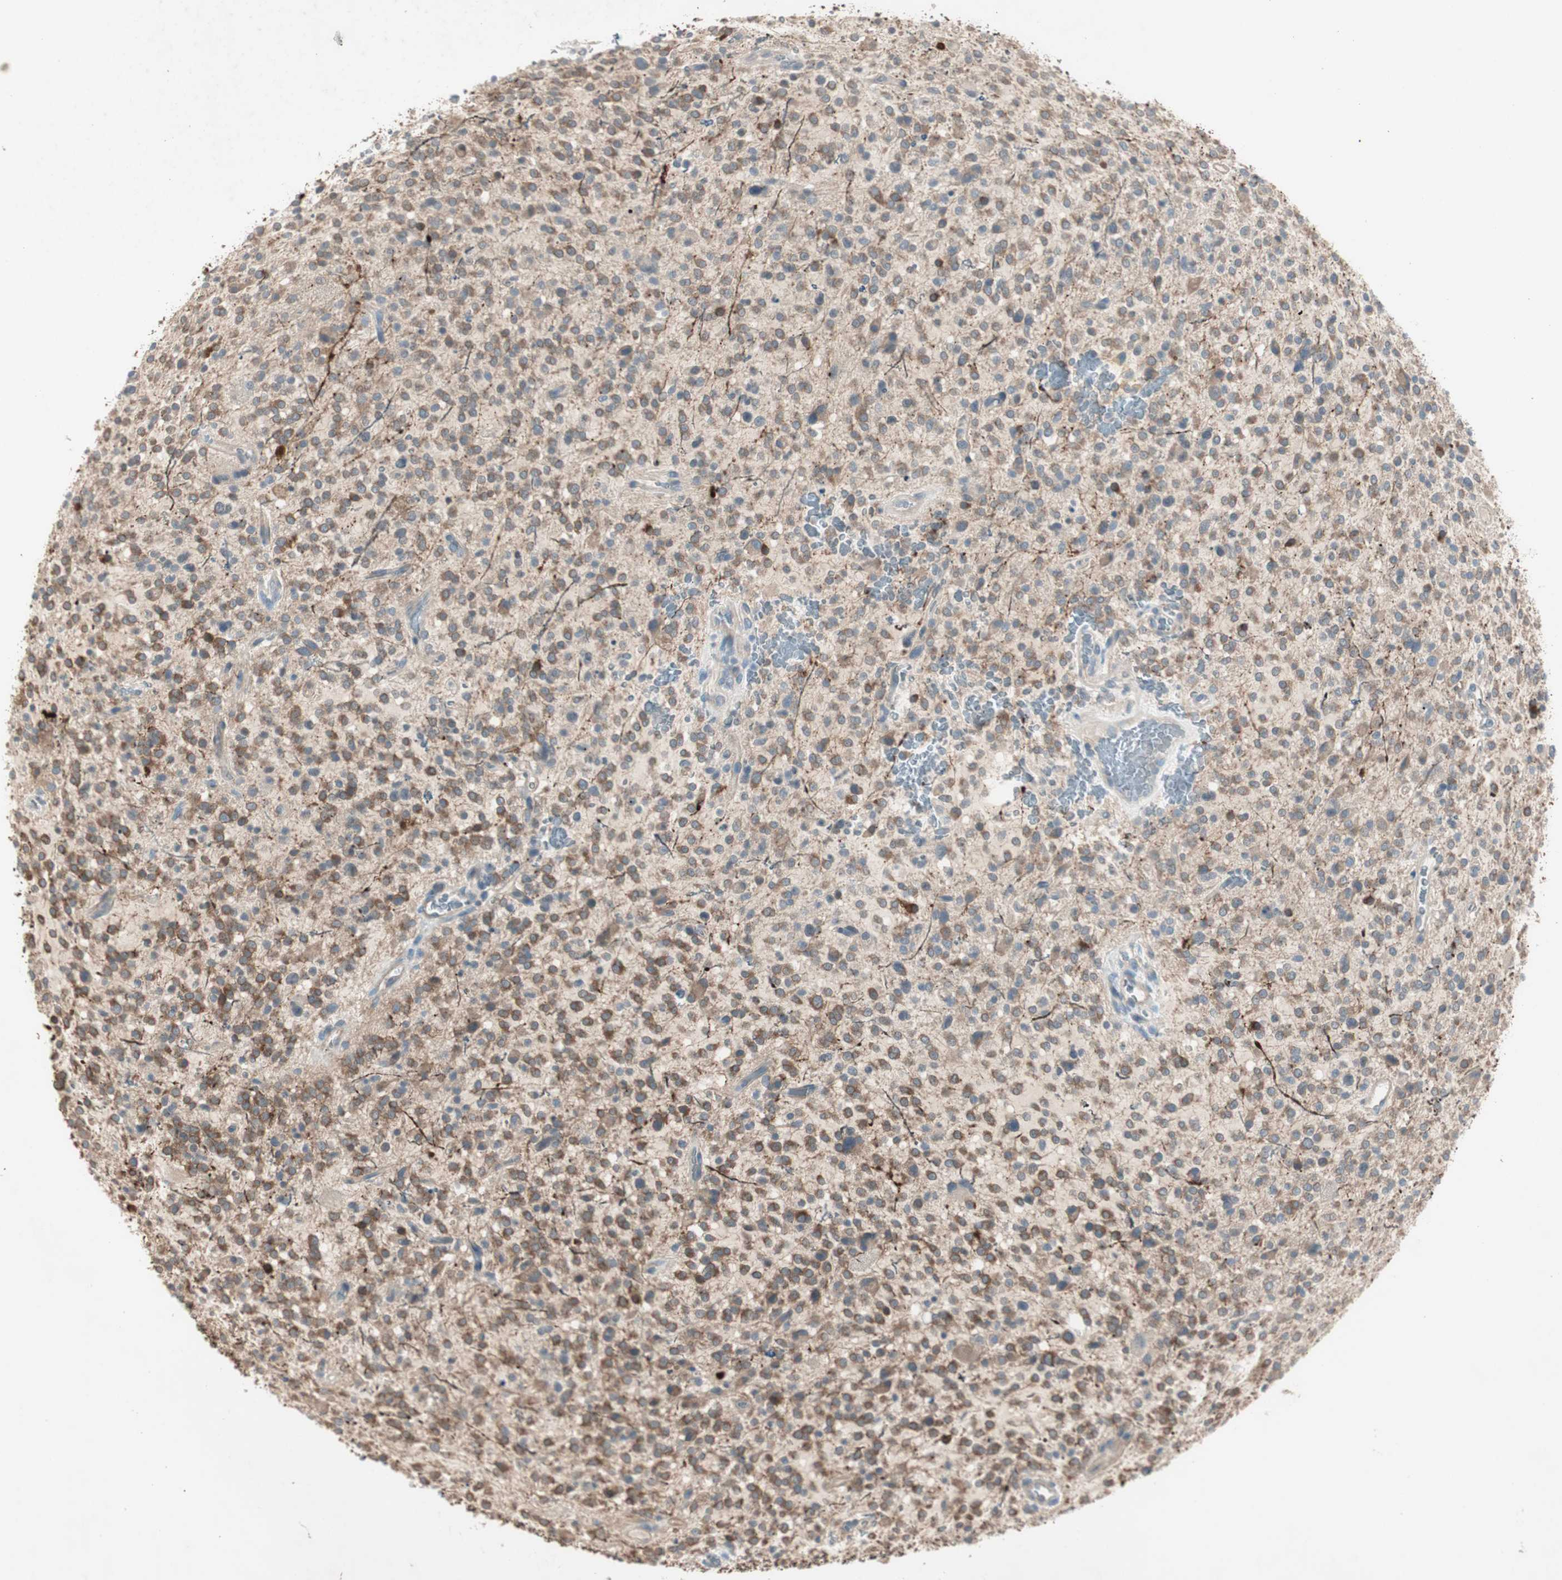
{"staining": {"intensity": "moderate", "quantity": "25%-75%", "location": "cytoplasmic/membranous"}, "tissue": "glioma", "cell_type": "Tumor cells", "image_type": "cancer", "snomed": [{"axis": "morphology", "description": "Glioma, malignant, High grade"}, {"axis": "topography", "description": "Brain"}], "caption": "Immunohistochemical staining of glioma displays medium levels of moderate cytoplasmic/membranous staining in approximately 25%-75% of tumor cells.", "gene": "MAPRE3", "patient": {"sex": "male", "age": 48}}